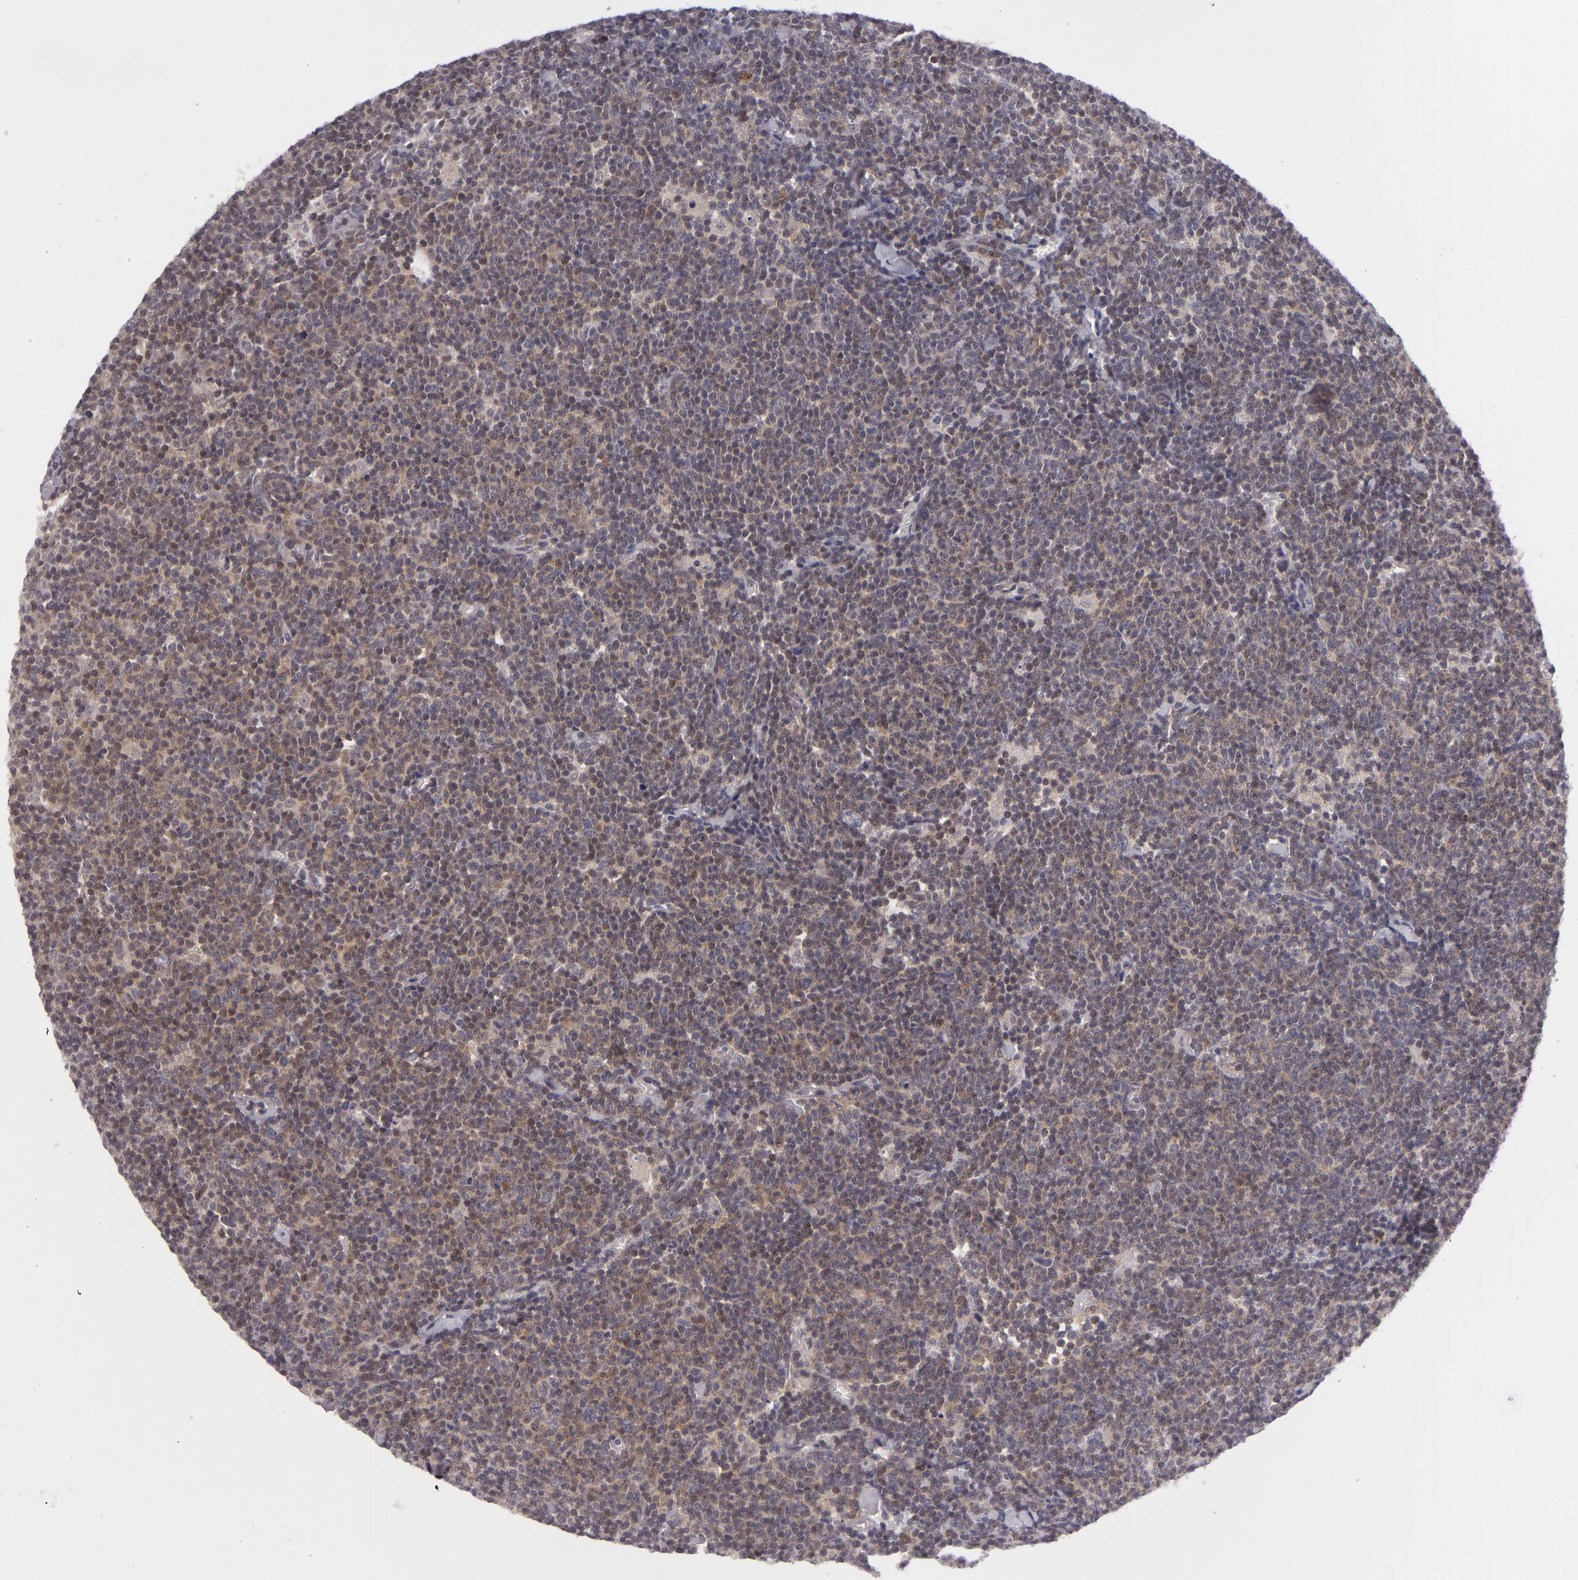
{"staining": {"intensity": "weak", "quantity": "25%-75%", "location": "cytoplasmic/membranous"}, "tissue": "lymphoma", "cell_type": "Tumor cells", "image_type": "cancer", "snomed": [{"axis": "morphology", "description": "Malignant lymphoma, non-Hodgkin's type, Low grade"}, {"axis": "topography", "description": "Lymph node"}], "caption": "The micrograph exhibits a brown stain indicating the presence of a protein in the cytoplasmic/membranous of tumor cells in low-grade malignant lymphoma, non-Hodgkin's type.", "gene": "BCL10", "patient": {"sex": "male", "age": 65}}